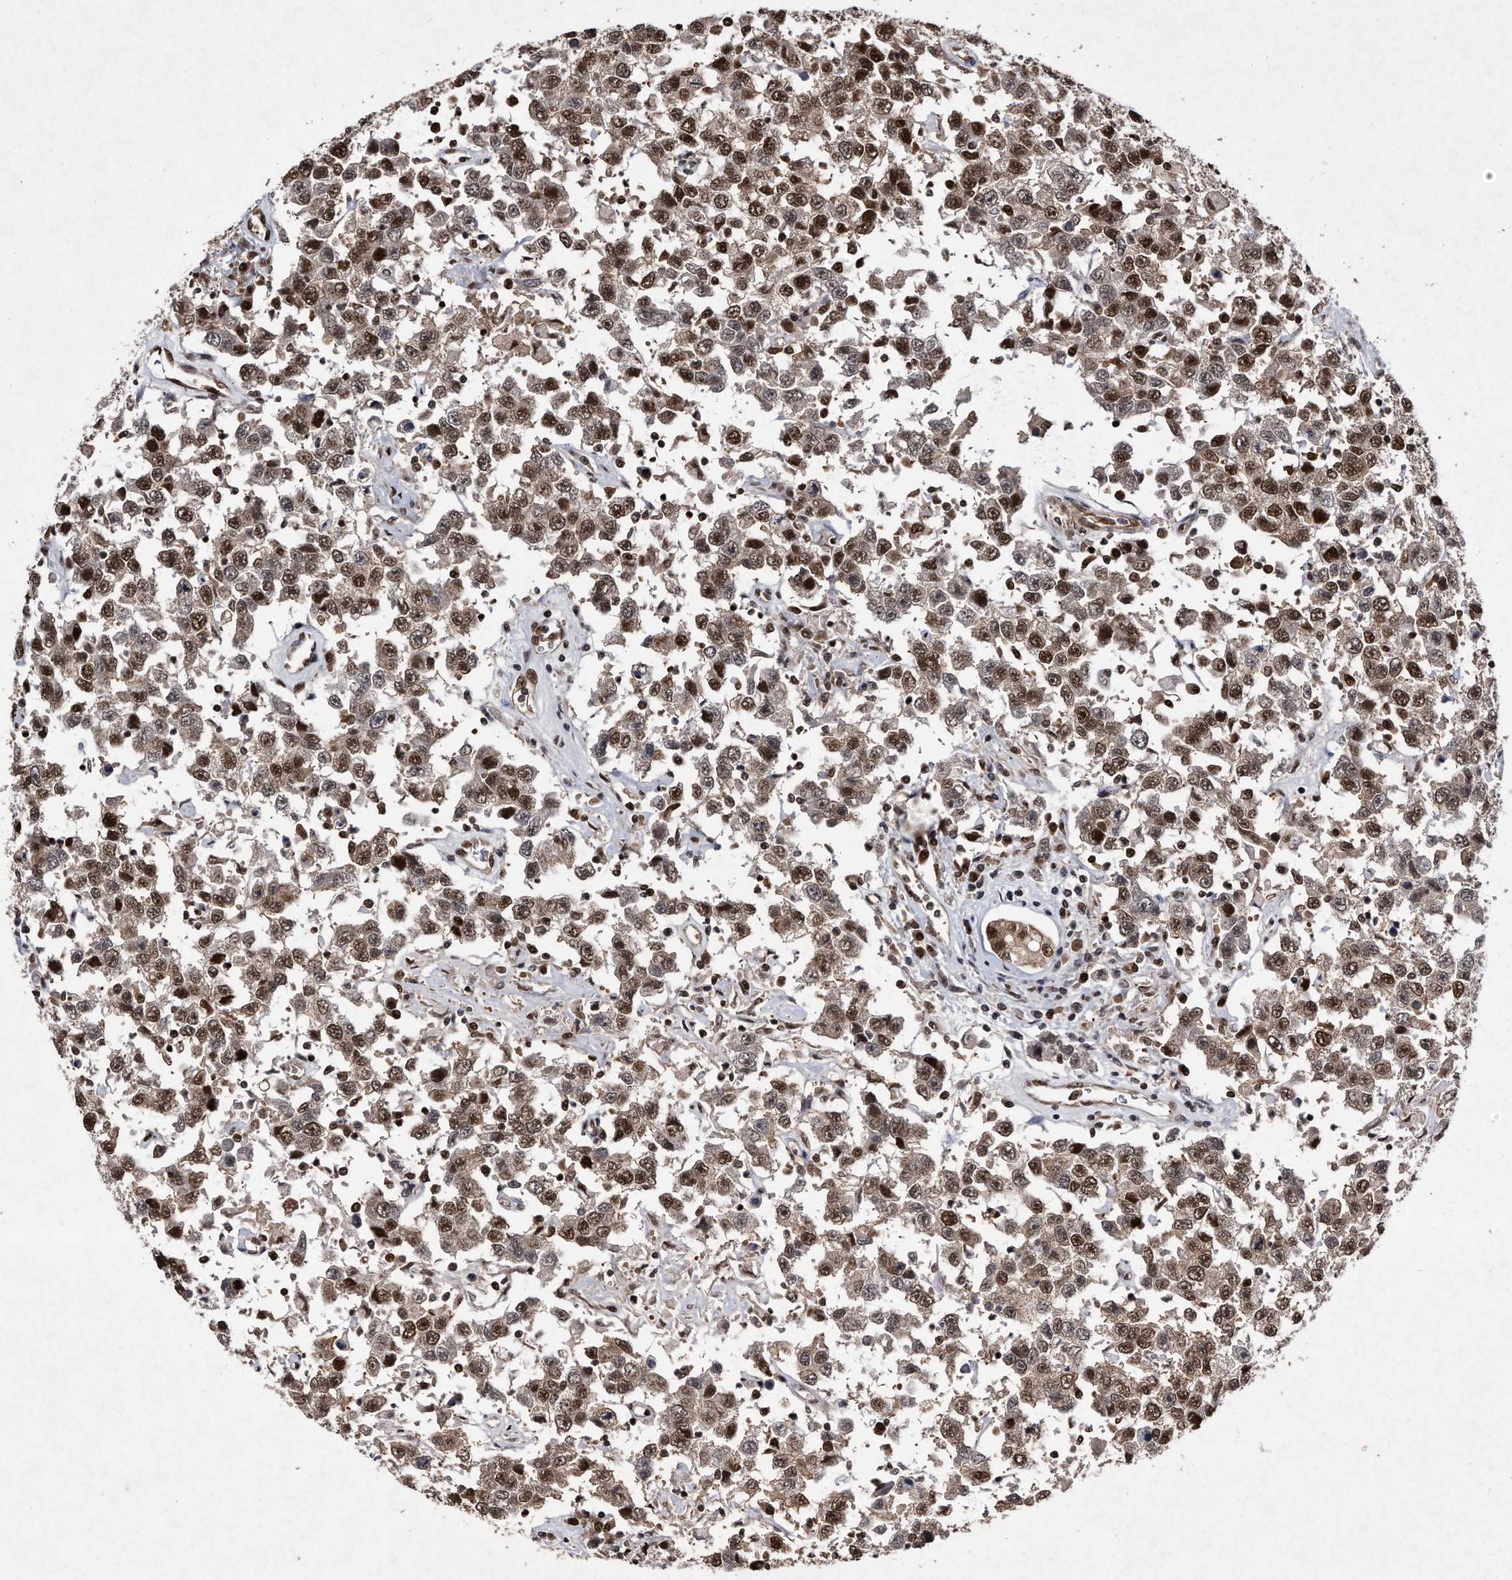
{"staining": {"intensity": "moderate", "quantity": ">75%", "location": "nuclear"}, "tissue": "testis cancer", "cell_type": "Tumor cells", "image_type": "cancer", "snomed": [{"axis": "morphology", "description": "Seminoma, NOS"}, {"axis": "topography", "description": "Testis"}], "caption": "A brown stain shows moderate nuclear positivity of a protein in testis cancer tumor cells.", "gene": "RAD23B", "patient": {"sex": "male", "age": 41}}